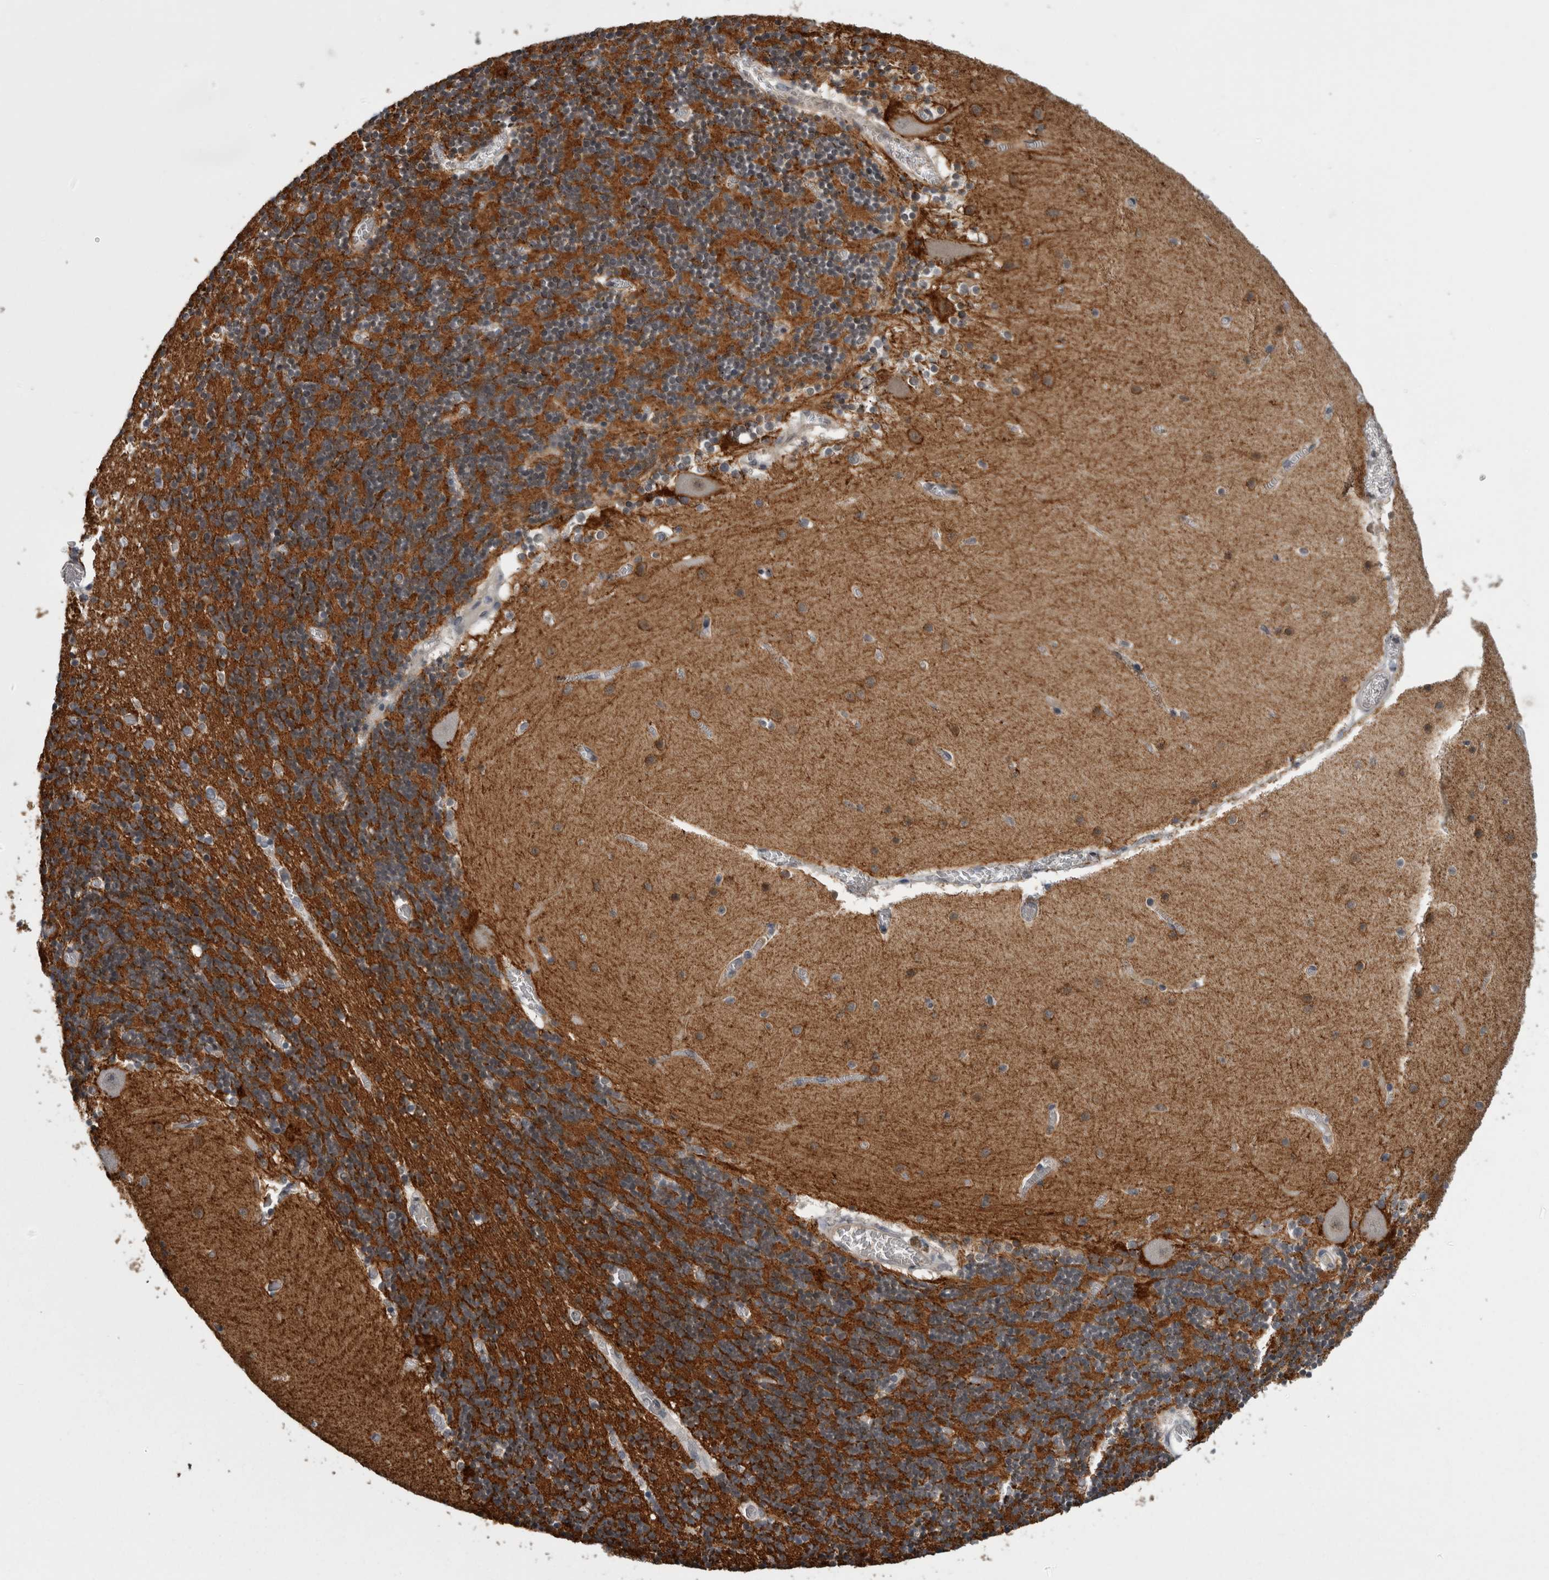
{"staining": {"intensity": "strong", "quantity": ">75%", "location": "cytoplasmic/membranous"}, "tissue": "cerebellum", "cell_type": "Cells in granular layer", "image_type": "normal", "snomed": [{"axis": "morphology", "description": "Normal tissue, NOS"}, {"axis": "topography", "description": "Cerebellum"}], "caption": "Immunohistochemical staining of normal cerebellum displays high levels of strong cytoplasmic/membranous expression in approximately >75% of cells in granular layer. Using DAB (brown) and hematoxylin (blue) stains, captured at high magnification using brightfield microscopy.", "gene": "PEBP4", "patient": {"sex": "female", "age": 28}}